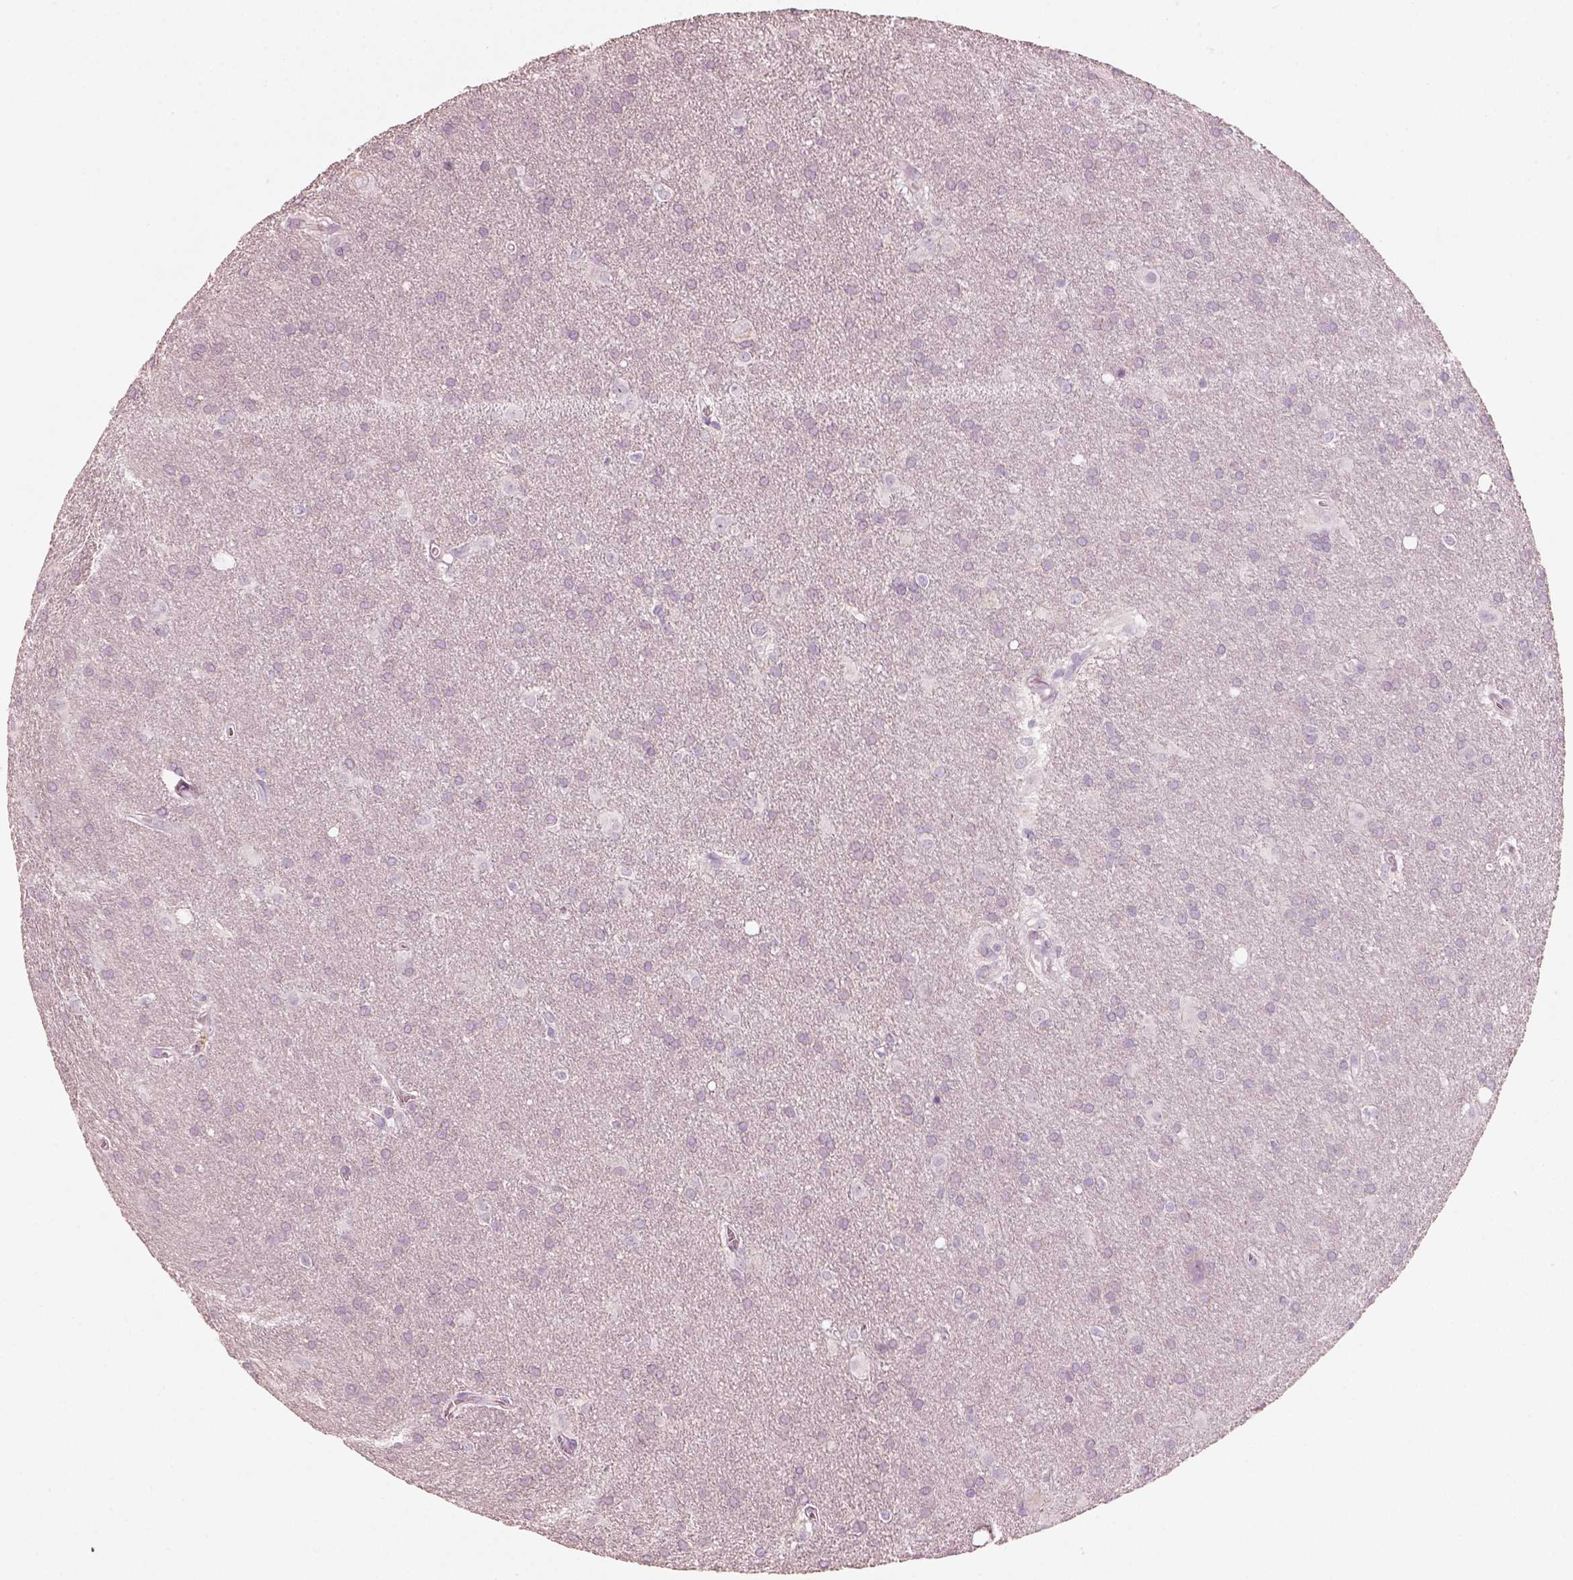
{"staining": {"intensity": "negative", "quantity": "none", "location": "none"}, "tissue": "glioma", "cell_type": "Tumor cells", "image_type": "cancer", "snomed": [{"axis": "morphology", "description": "Glioma, malignant, Low grade"}, {"axis": "topography", "description": "Brain"}], "caption": "Protein analysis of glioma exhibits no significant expression in tumor cells.", "gene": "R3HDML", "patient": {"sex": "male", "age": 58}}